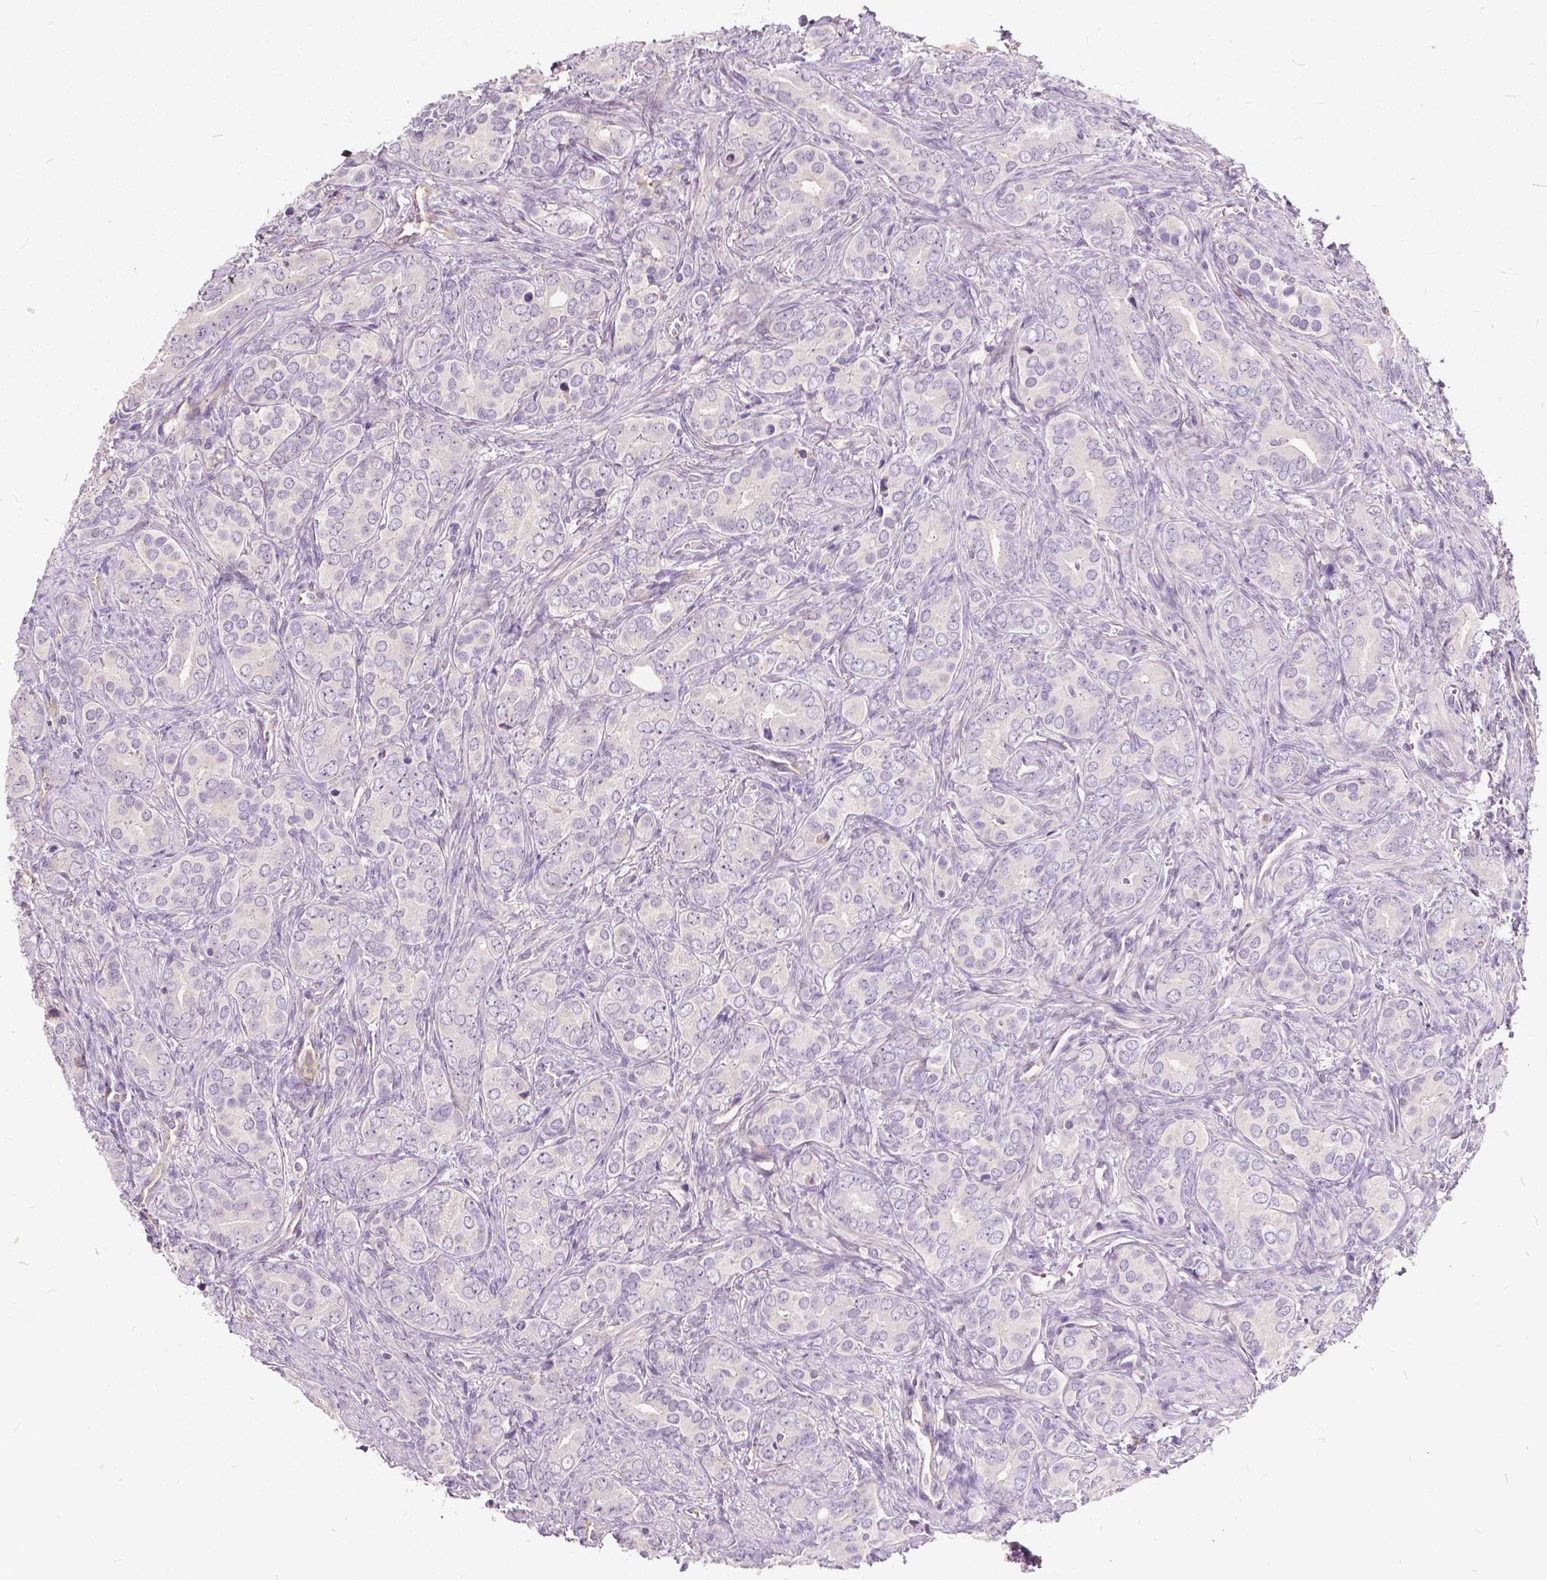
{"staining": {"intensity": "negative", "quantity": "none", "location": "none"}, "tissue": "prostate cancer", "cell_type": "Tumor cells", "image_type": "cancer", "snomed": [{"axis": "morphology", "description": "Adenocarcinoma, High grade"}, {"axis": "topography", "description": "Prostate"}], "caption": "Prostate high-grade adenocarcinoma stained for a protein using immunohistochemistry (IHC) displays no expression tumor cells.", "gene": "KIAA0513", "patient": {"sex": "male", "age": 84}}